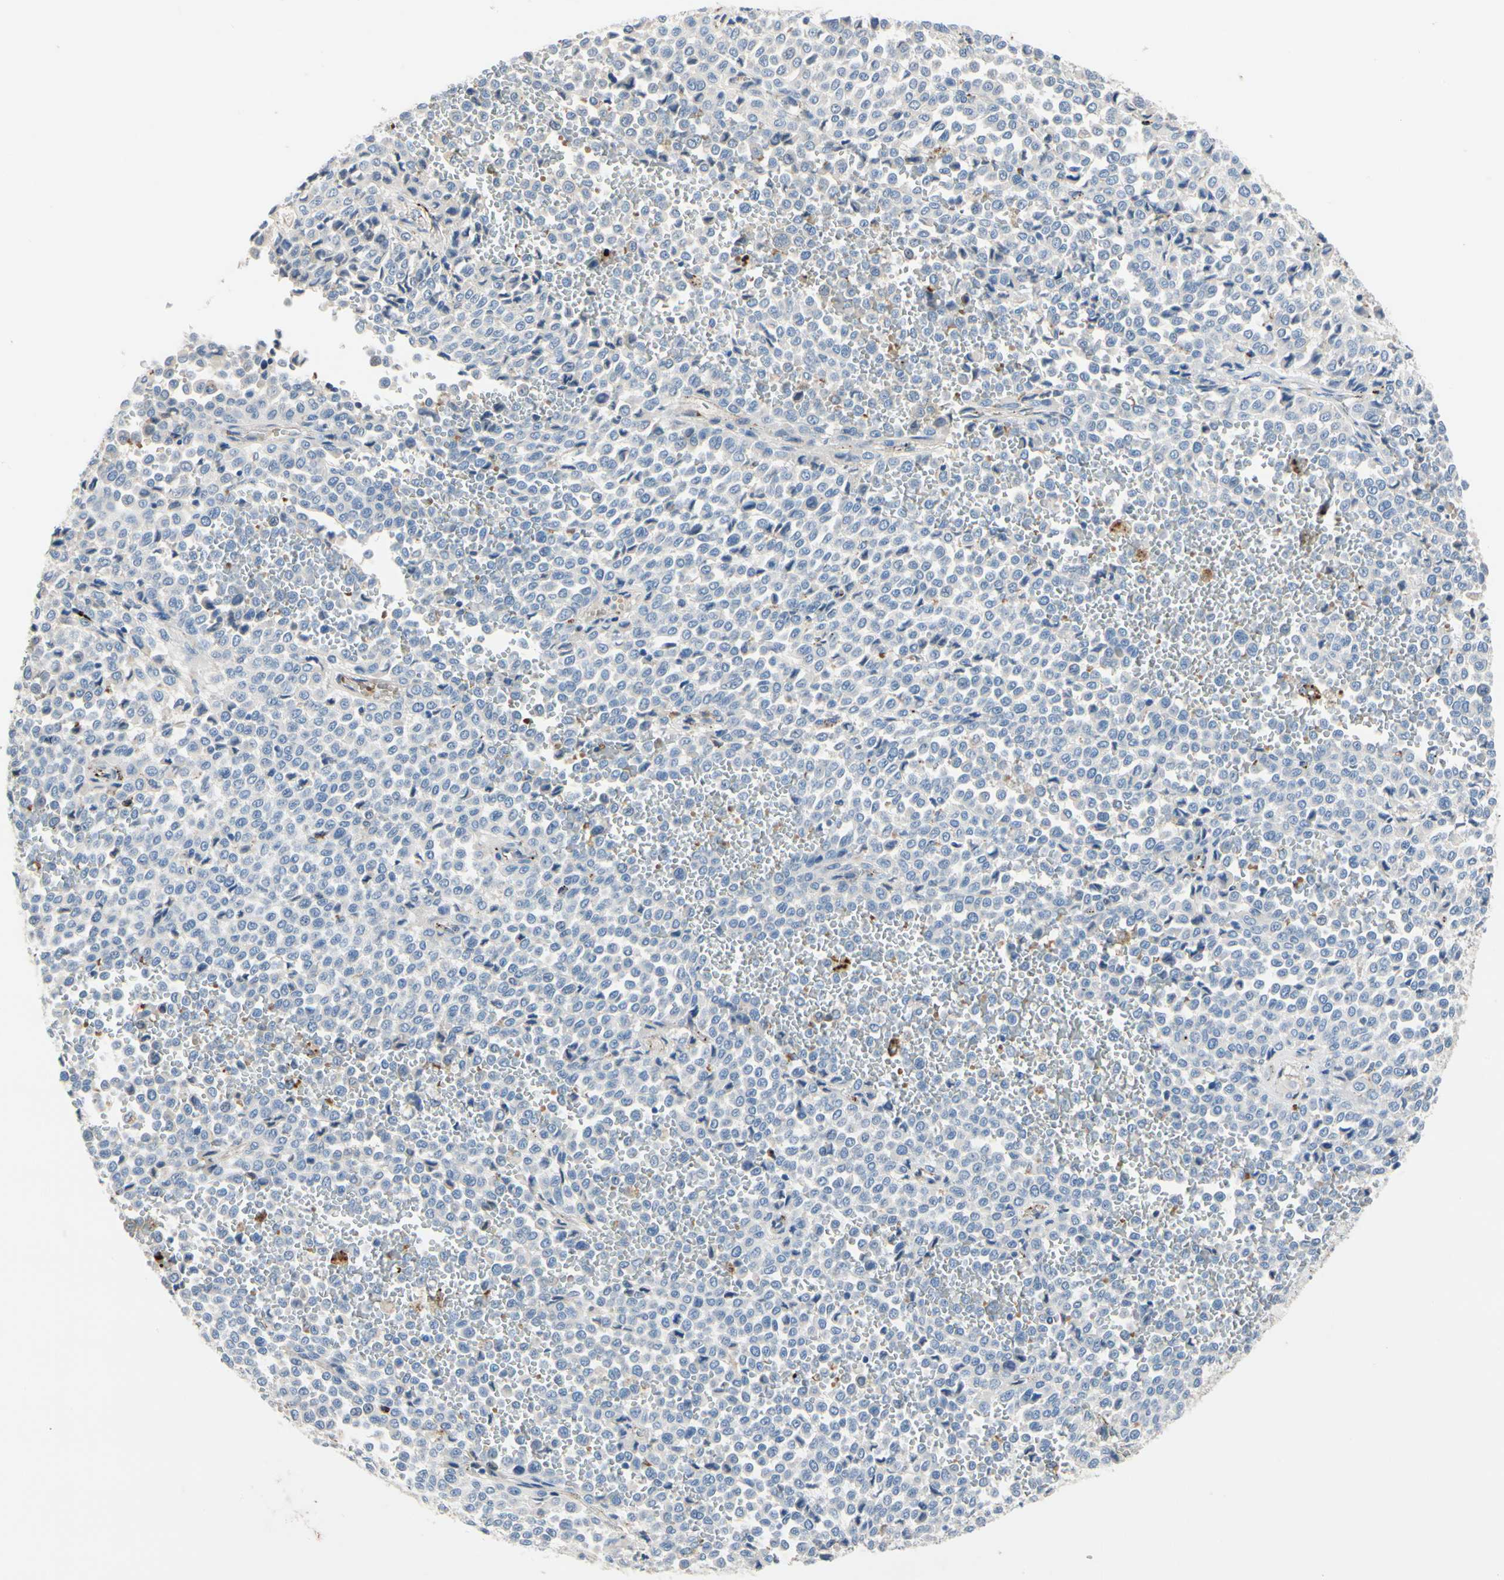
{"staining": {"intensity": "moderate", "quantity": "25%-75%", "location": "cytoplasmic/membranous"}, "tissue": "melanoma", "cell_type": "Tumor cells", "image_type": "cancer", "snomed": [{"axis": "morphology", "description": "Malignant melanoma, Metastatic site"}, {"axis": "topography", "description": "Pancreas"}], "caption": "IHC staining of melanoma, which displays medium levels of moderate cytoplasmic/membranous staining in about 25%-75% of tumor cells indicating moderate cytoplasmic/membranous protein positivity. The staining was performed using DAB (brown) for protein detection and nuclei were counterstained in hematoxylin (blue).", "gene": "RETSAT", "patient": {"sex": "female", "age": 30}}